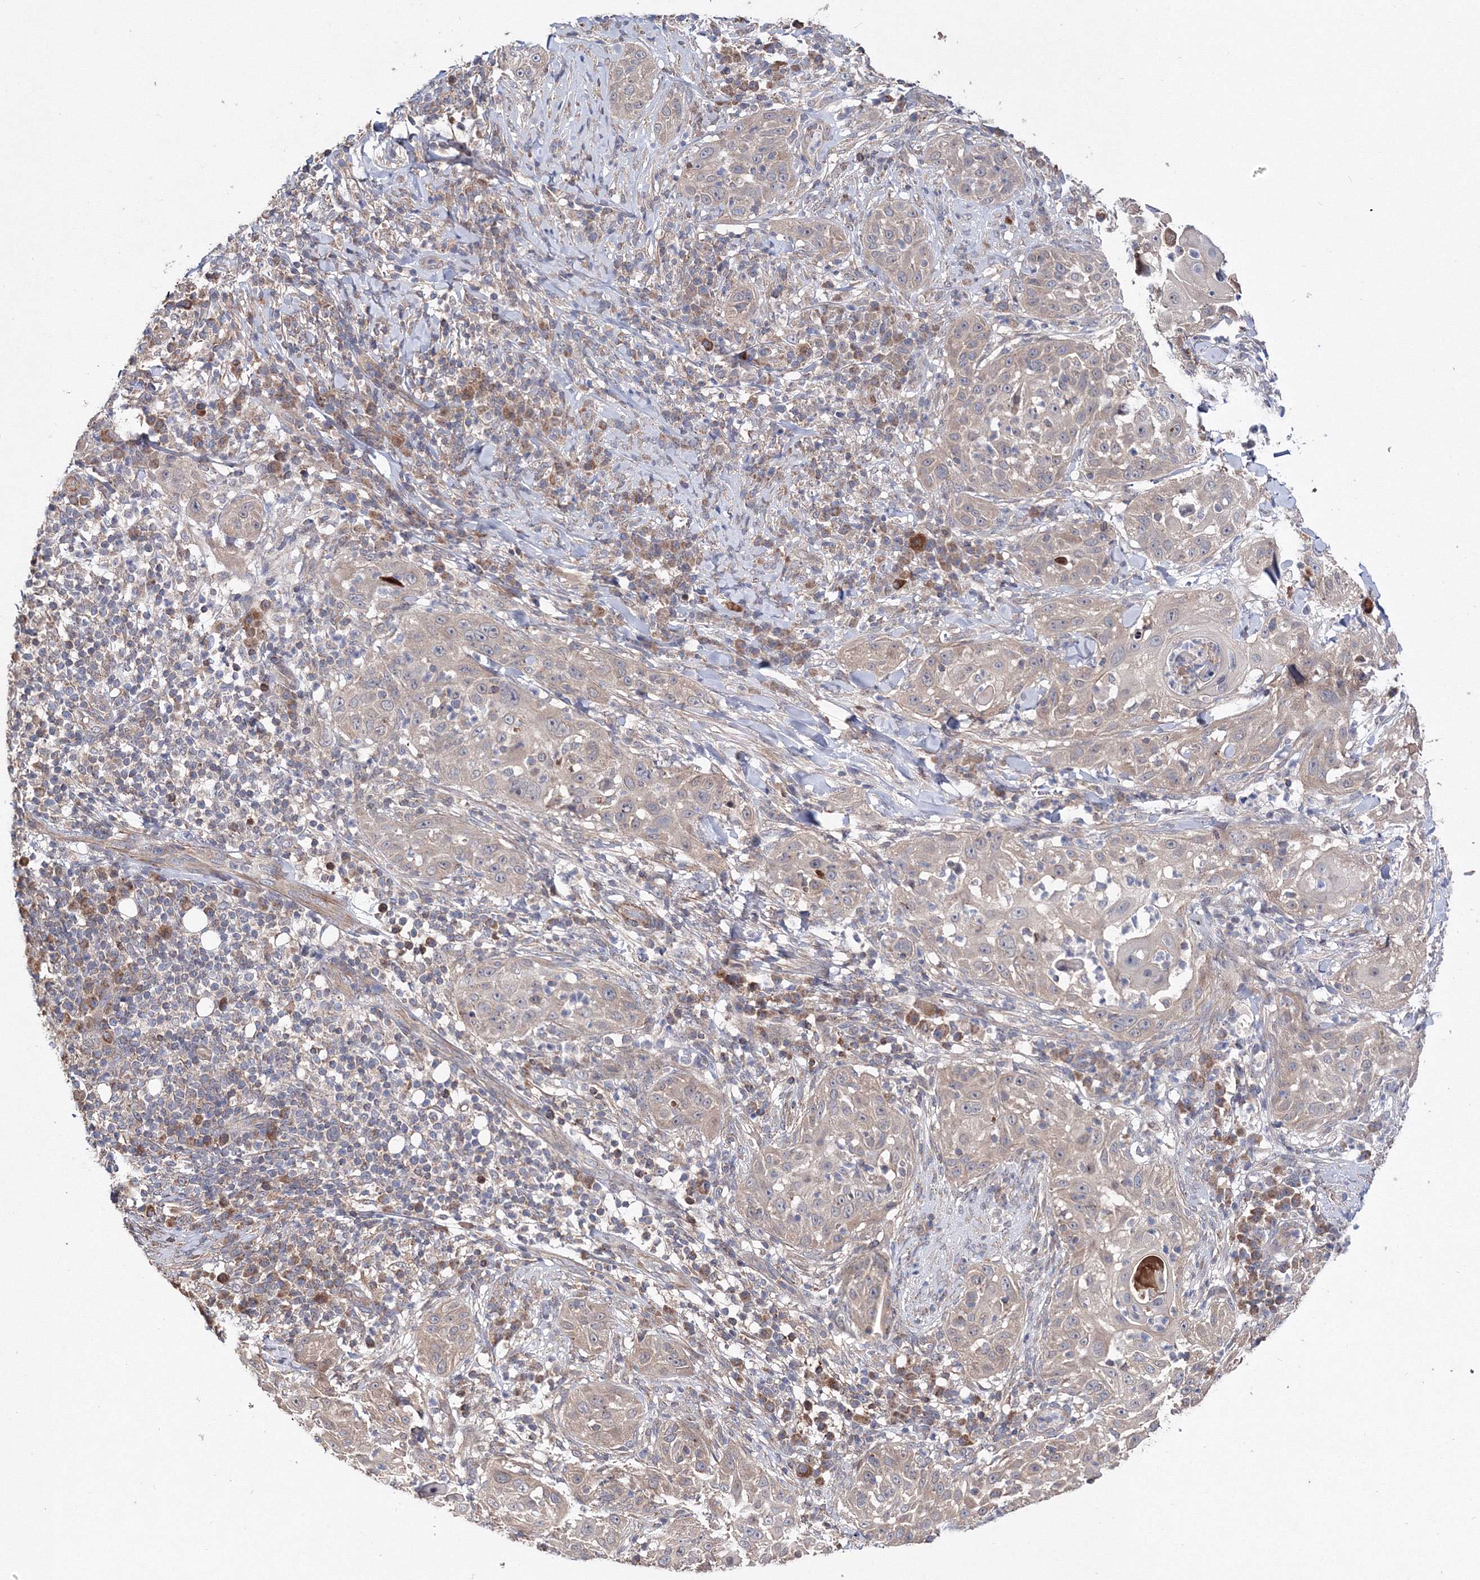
{"staining": {"intensity": "negative", "quantity": "none", "location": "none"}, "tissue": "skin cancer", "cell_type": "Tumor cells", "image_type": "cancer", "snomed": [{"axis": "morphology", "description": "Squamous cell carcinoma, NOS"}, {"axis": "topography", "description": "Skin"}], "caption": "DAB immunohistochemical staining of human squamous cell carcinoma (skin) displays no significant staining in tumor cells.", "gene": "PPP2R2B", "patient": {"sex": "female", "age": 44}}